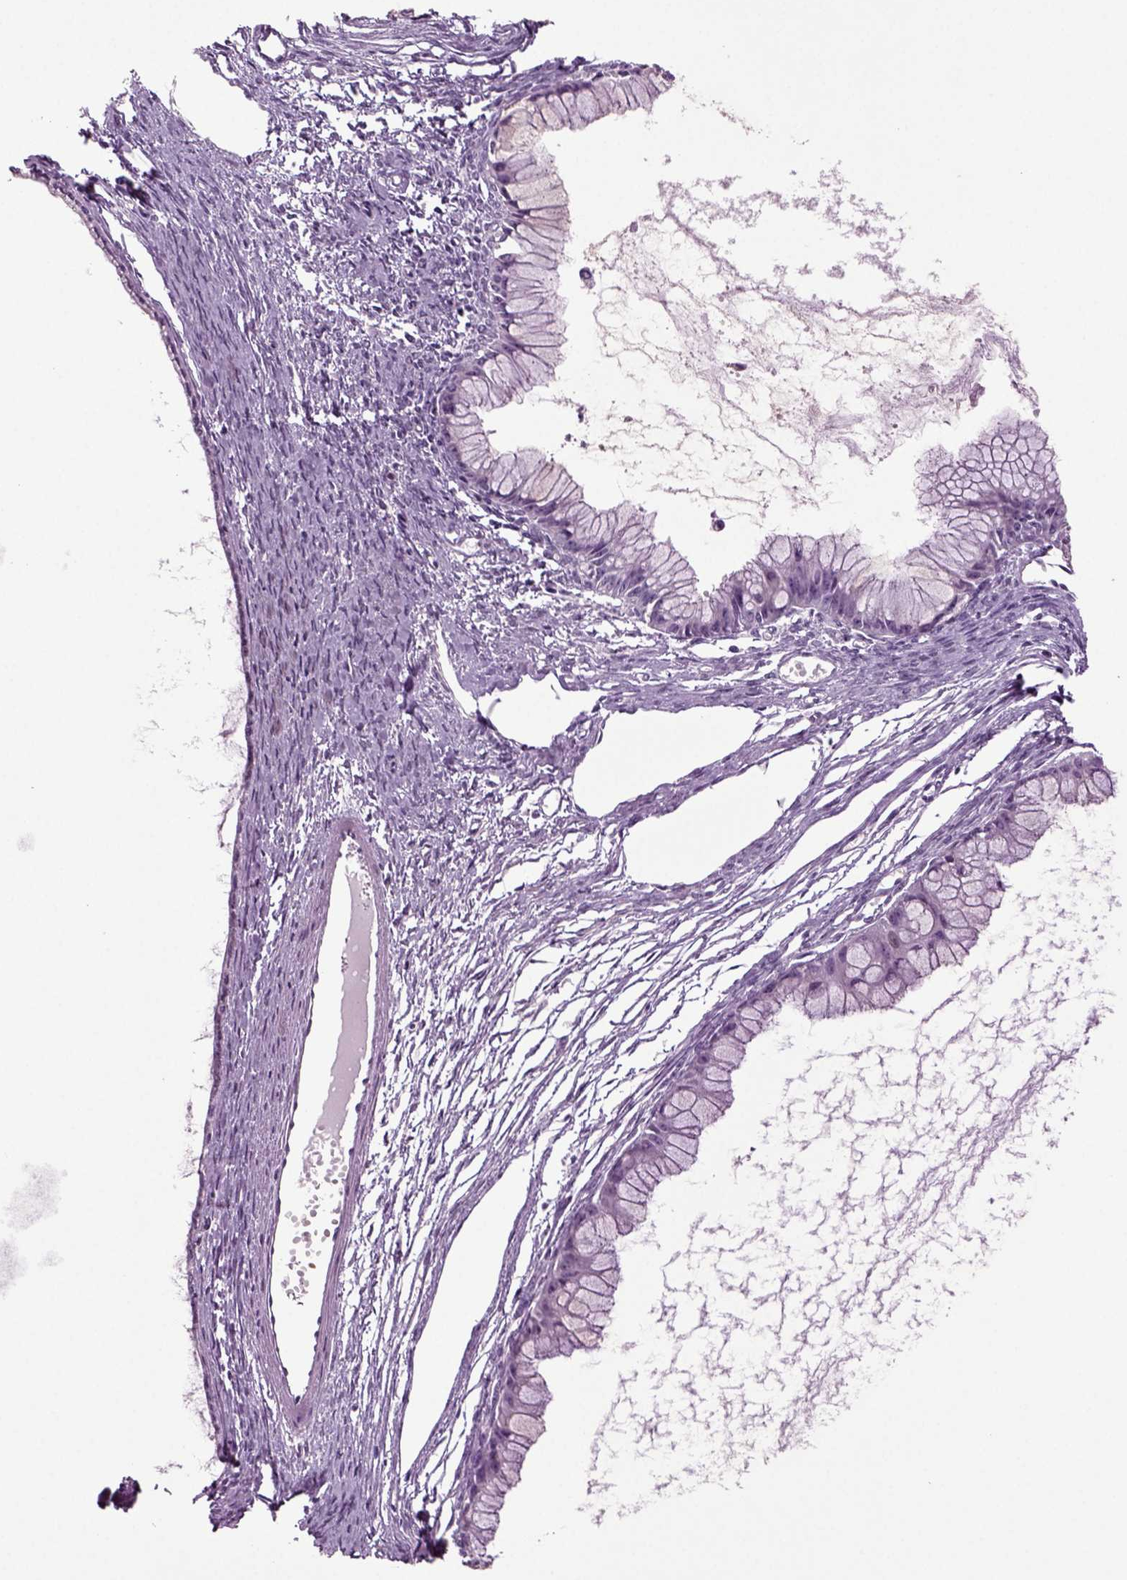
{"staining": {"intensity": "negative", "quantity": "none", "location": "none"}, "tissue": "ovarian cancer", "cell_type": "Tumor cells", "image_type": "cancer", "snomed": [{"axis": "morphology", "description": "Cystadenocarcinoma, mucinous, NOS"}, {"axis": "topography", "description": "Ovary"}], "caption": "IHC photomicrograph of human mucinous cystadenocarcinoma (ovarian) stained for a protein (brown), which reveals no expression in tumor cells.", "gene": "SLC17A6", "patient": {"sex": "female", "age": 41}}